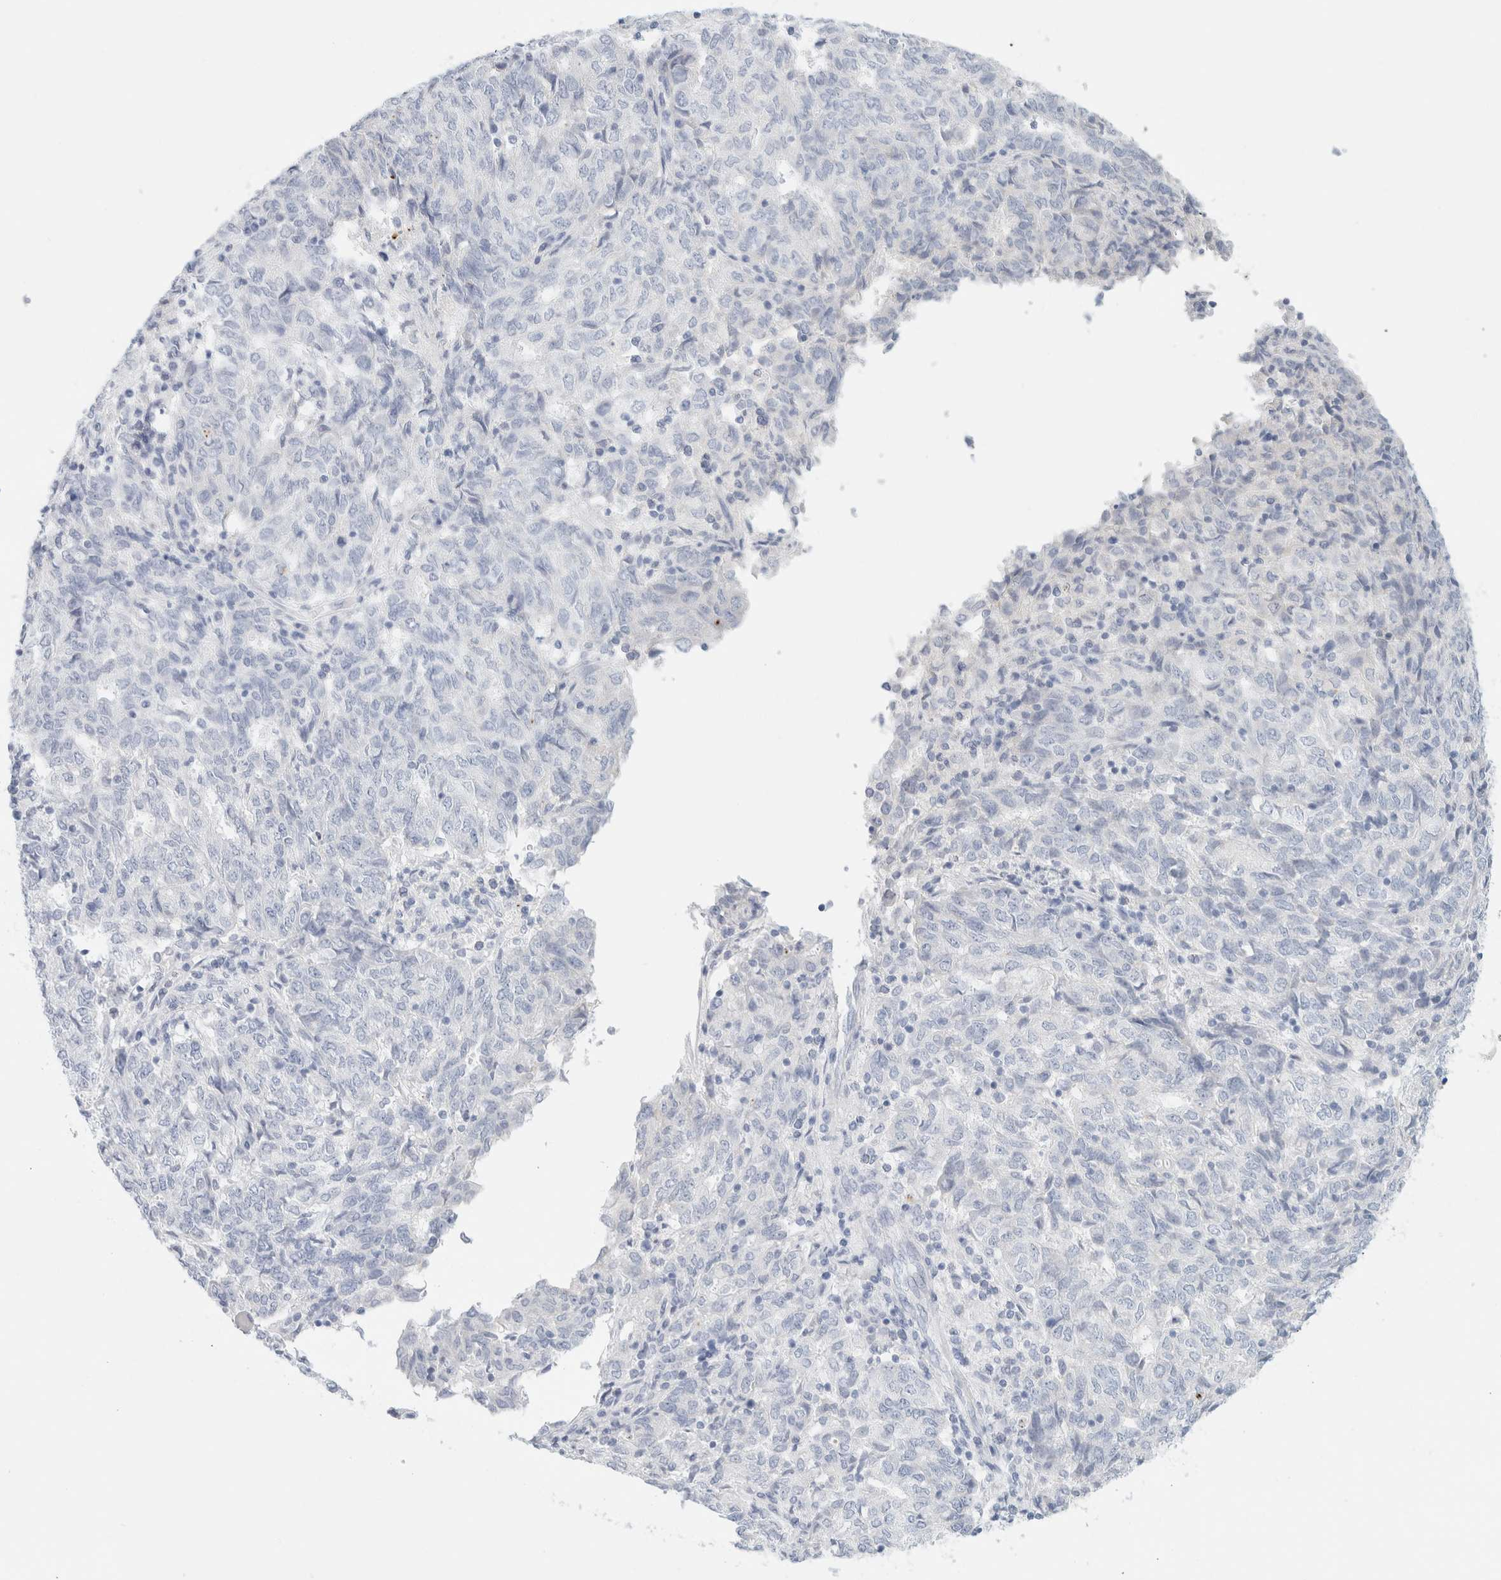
{"staining": {"intensity": "negative", "quantity": "none", "location": "none"}, "tissue": "endometrial cancer", "cell_type": "Tumor cells", "image_type": "cancer", "snomed": [{"axis": "morphology", "description": "Adenocarcinoma, NOS"}, {"axis": "topography", "description": "Endometrium"}], "caption": "Immunohistochemistry (IHC) image of neoplastic tissue: human endometrial cancer (adenocarcinoma) stained with DAB (3,3'-diaminobenzidine) exhibits no significant protein positivity in tumor cells.", "gene": "HEXD", "patient": {"sex": "female", "age": 80}}